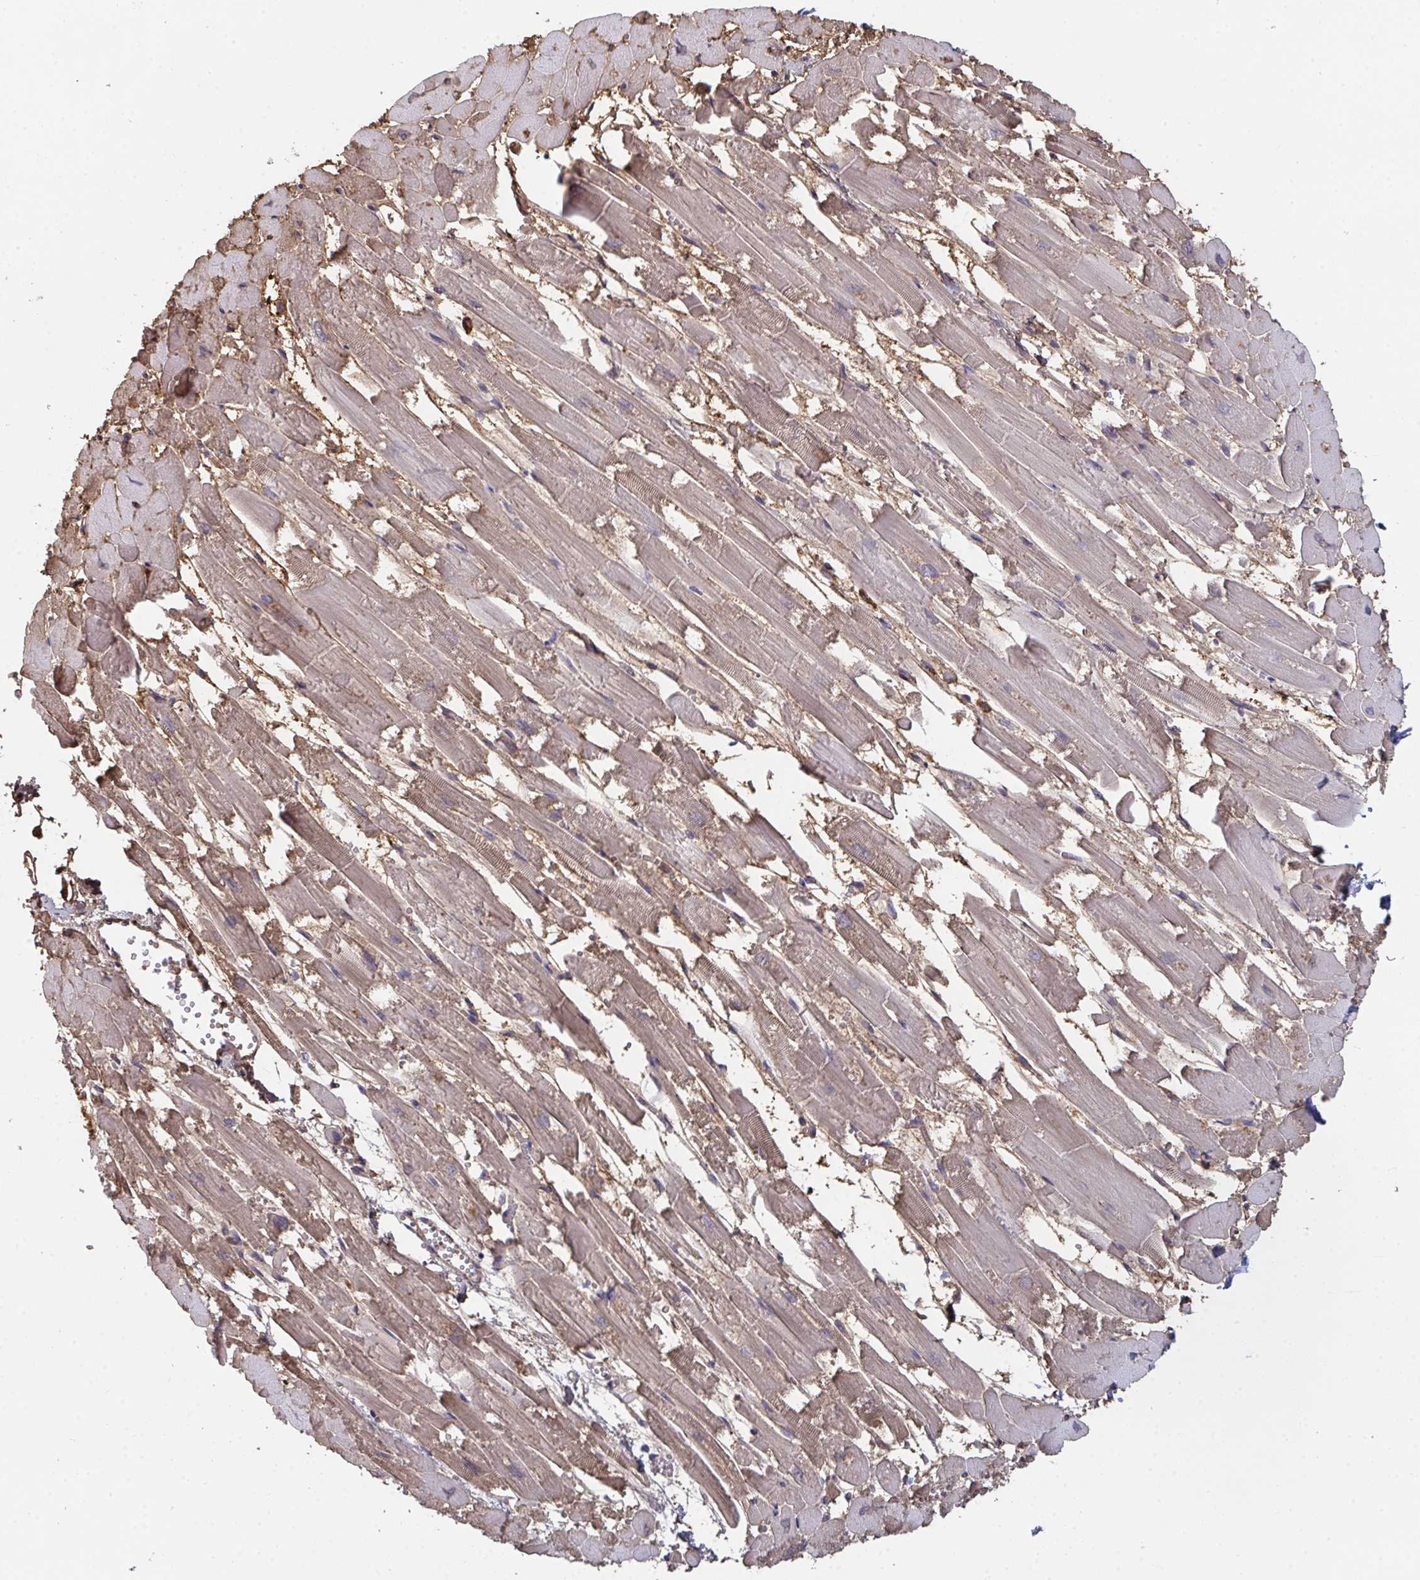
{"staining": {"intensity": "weak", "quantity": ">75%", "location": "cytoplasmic/membranous"}, "tissue": "heart muscle", "cell_type": "Cardiomyocytes", "image_type": "normal", "snomed": [{"axis": "morphology", "description": "Normal tissue, NOS"}, {"axis": "topography", "description": "Heart"}], "caption": "Heart muscle stained with DAB IHC shows low levels of weak cytoplasmic/membranous positivity in about >75% of cardiomyocytes.", "gene": "TTC9C", "patient": {"sex": "female", "age": 52}}